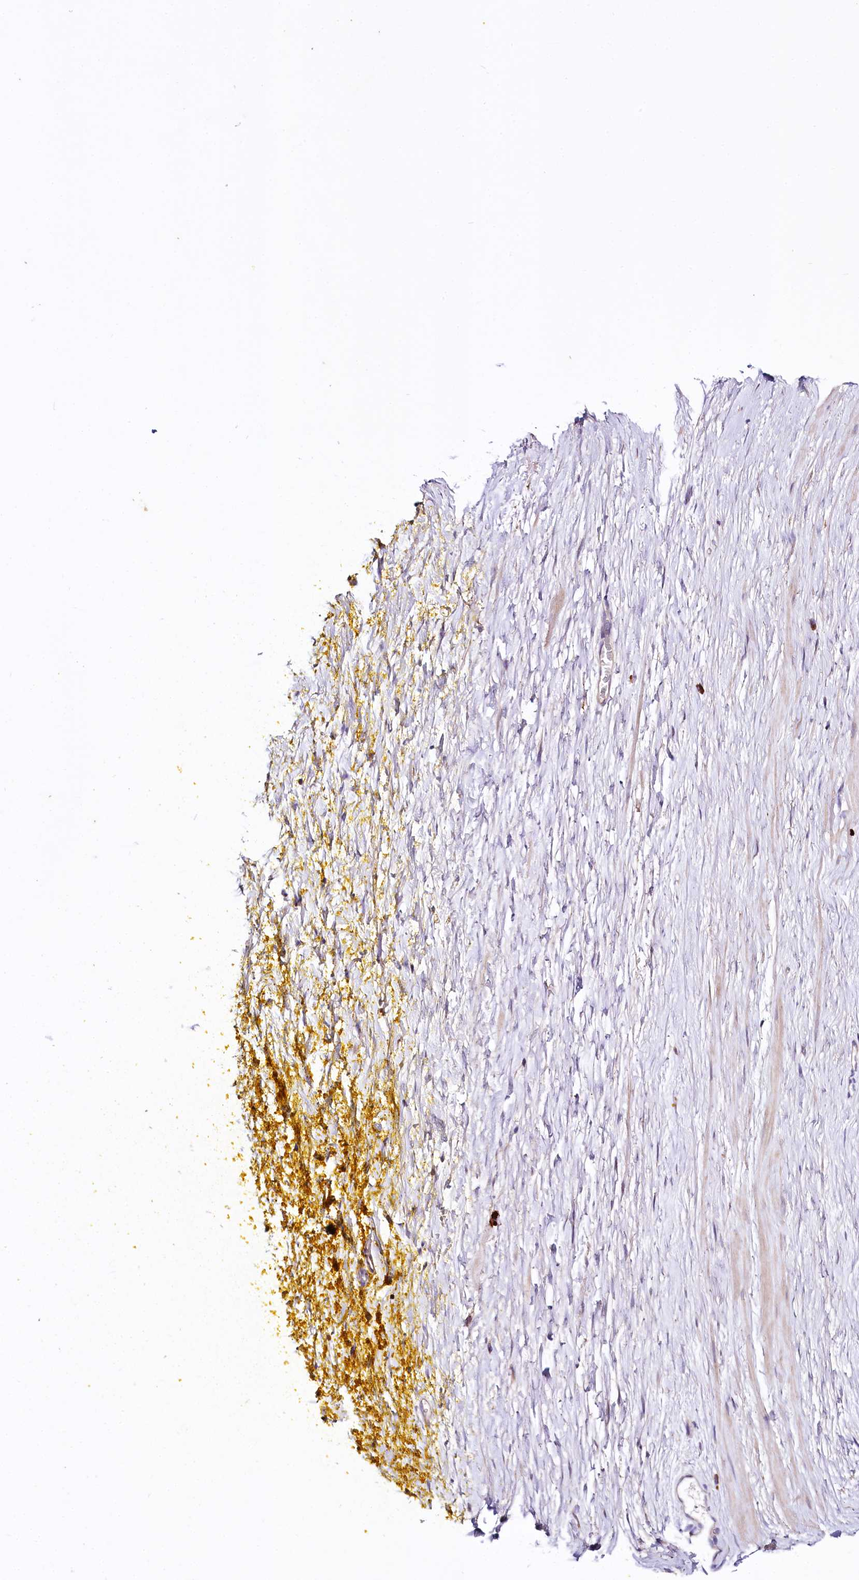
{"staining": {"intensity": "weak", "quantity": "25%-75%", "location": "cytoplasmic/membranous"}, "tissue": "adipose tissue", "cell_type": "Adipocytes", "image_type": "normal", "snomed": [{"axis": "morphology", "description": "Normal tissue, NOS"}, {"axis": "morphology", "description": "Adenocarcinoma, Low grade"}, {"axis": "topography", "description": "Prostate"}, {"axis": "topography", "description": "Peripheral nerve tissue"}], "caption": "IHC of unremarkable human adipose tissue exhibits low levels of weak cytoplasmic/membranous expression in about 25%-75% of adipocytes.", "gene": "ZNF45", "patient": {"sex": "male", "age": 63}}